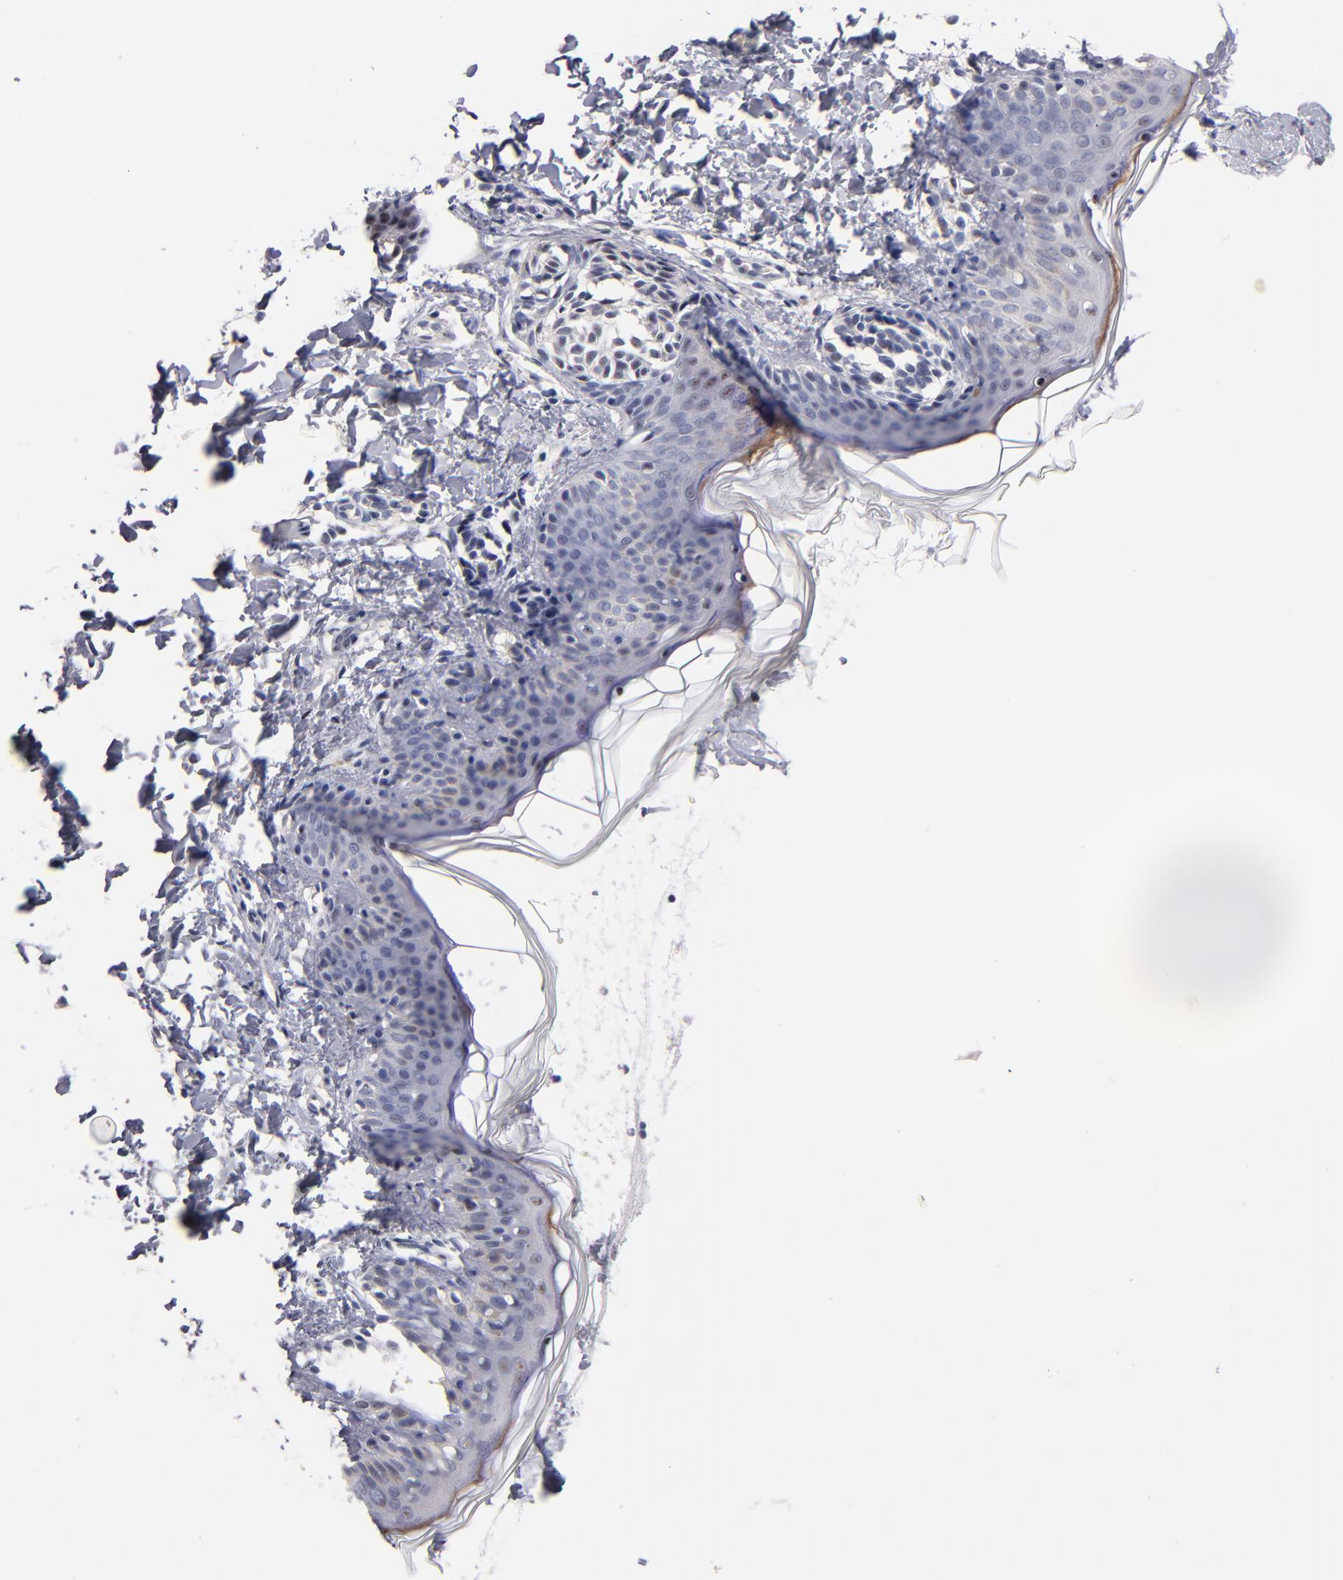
{"staining": {"intensity": "negative", "quantity": "none", "location": "none"}, "tissue": "skin", "cell_type": "Fibroblasts", "image_type": "normal", "snomed": [{"axis": "morphology", "description": "Normal tissue, NOS"}, {"axis": "topography", "description": "Skin"}], "caption": "Protein analysis of unremarkable skin reveals no significant staining in fibroblasts.", "gene": "RAF1", "patient": {"sex": "female", "age": 4}}